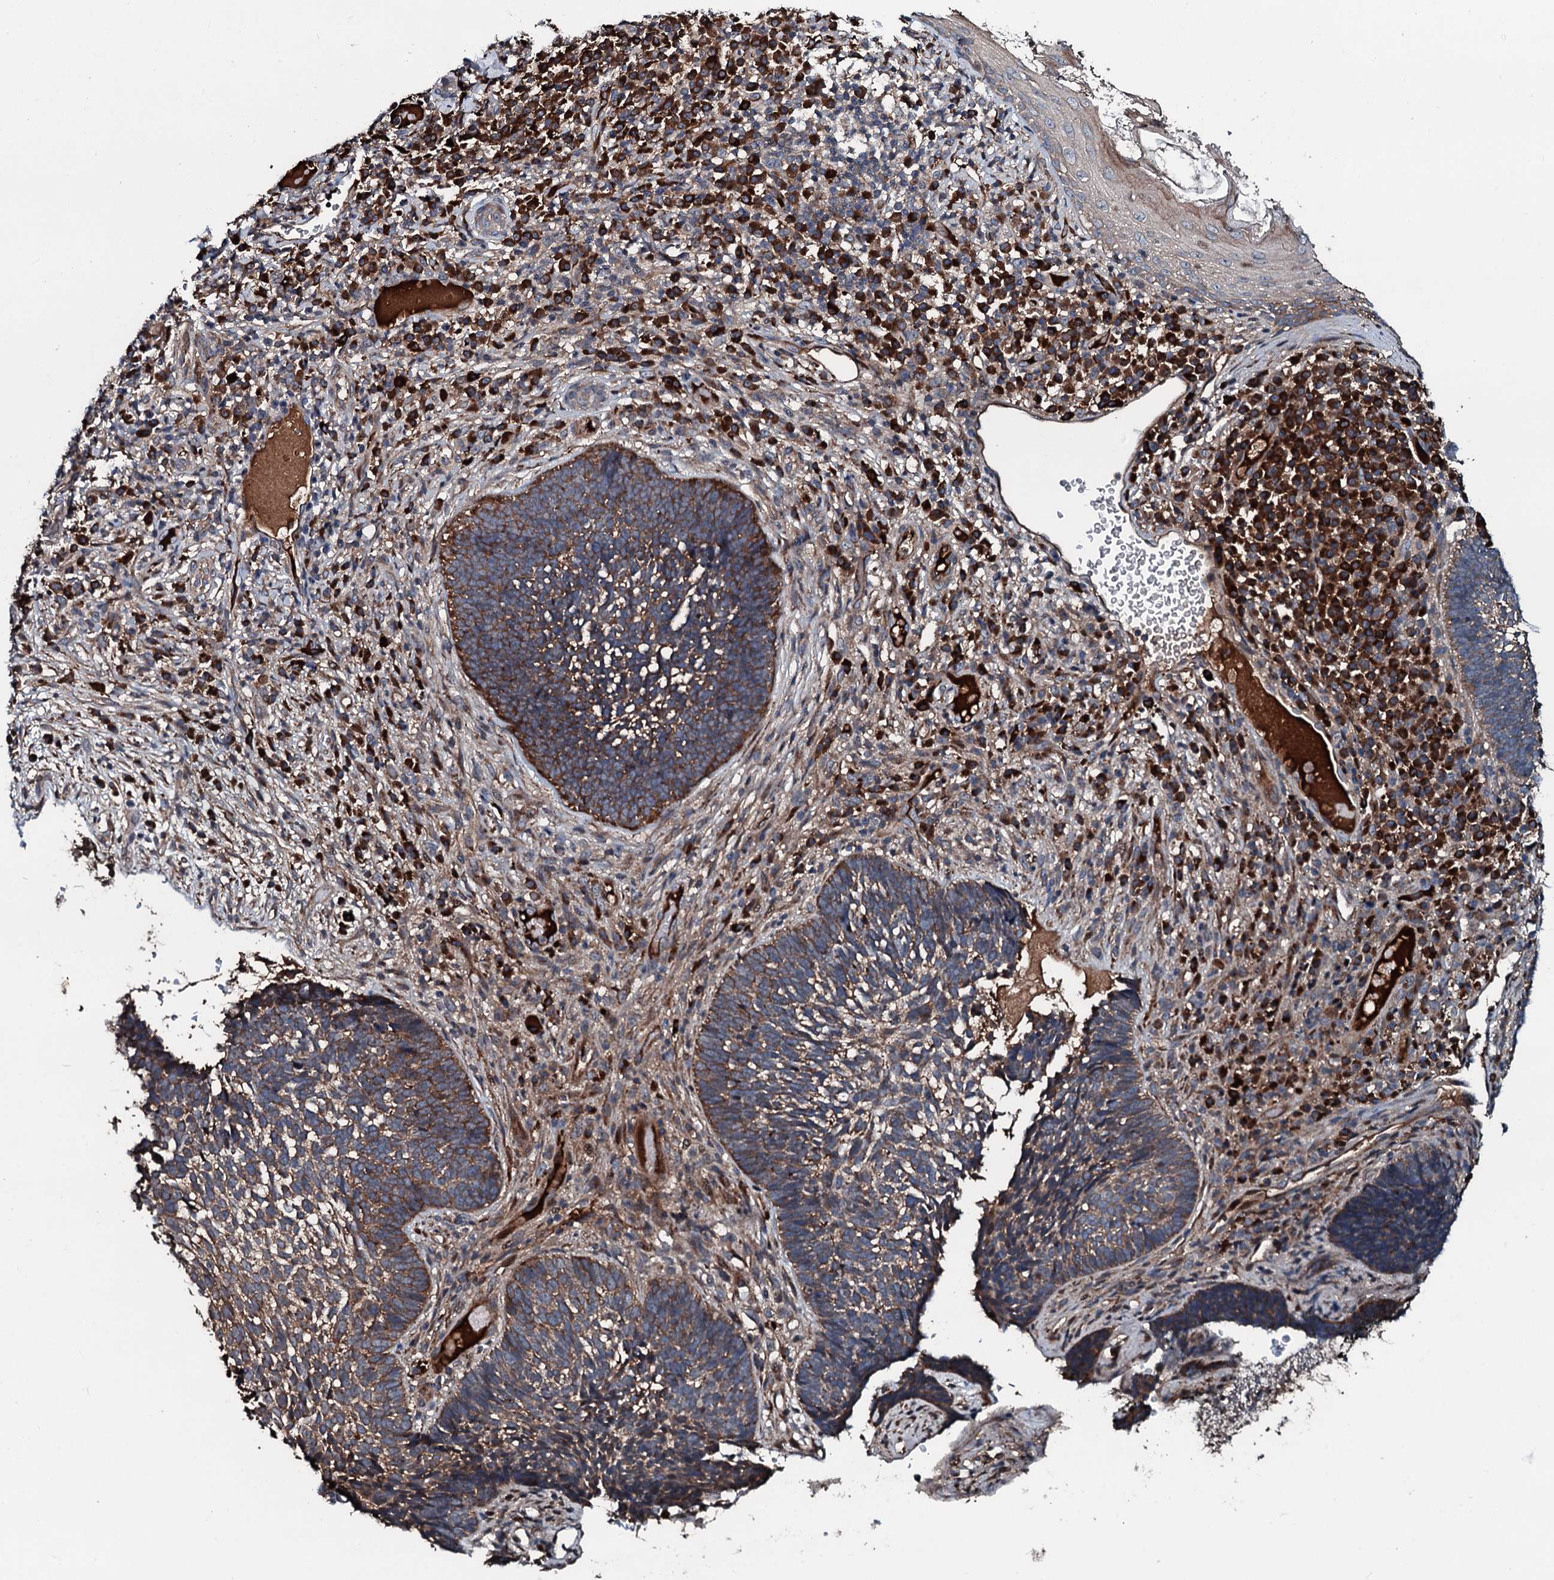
{"staining": {"intensity": "moderate", "quantity": ">75%", "location": "cytoplasmic/membranous"}, "tissue": "skin cancer", "cell_type": "Tumor cells", "image_type": "cancer", "snomed": [{"axis": "morphology", "description": "Basal cell carcinoma"}, {"axis": "topography", "description": "Skin"}], "caption": "Immunohistochemistry (IHC) of basal cell carcinoma (skin) exhibits medium levels of moderate cytoplasmic/membranous expression in approximately >75% of tumor cells. (Stains: DAB in brown, nuclei in blue, Microscopy: brightfield microscopy at high magnification).", "gene": "AARS1", "patient": {"sex": "male", "age": 88}}